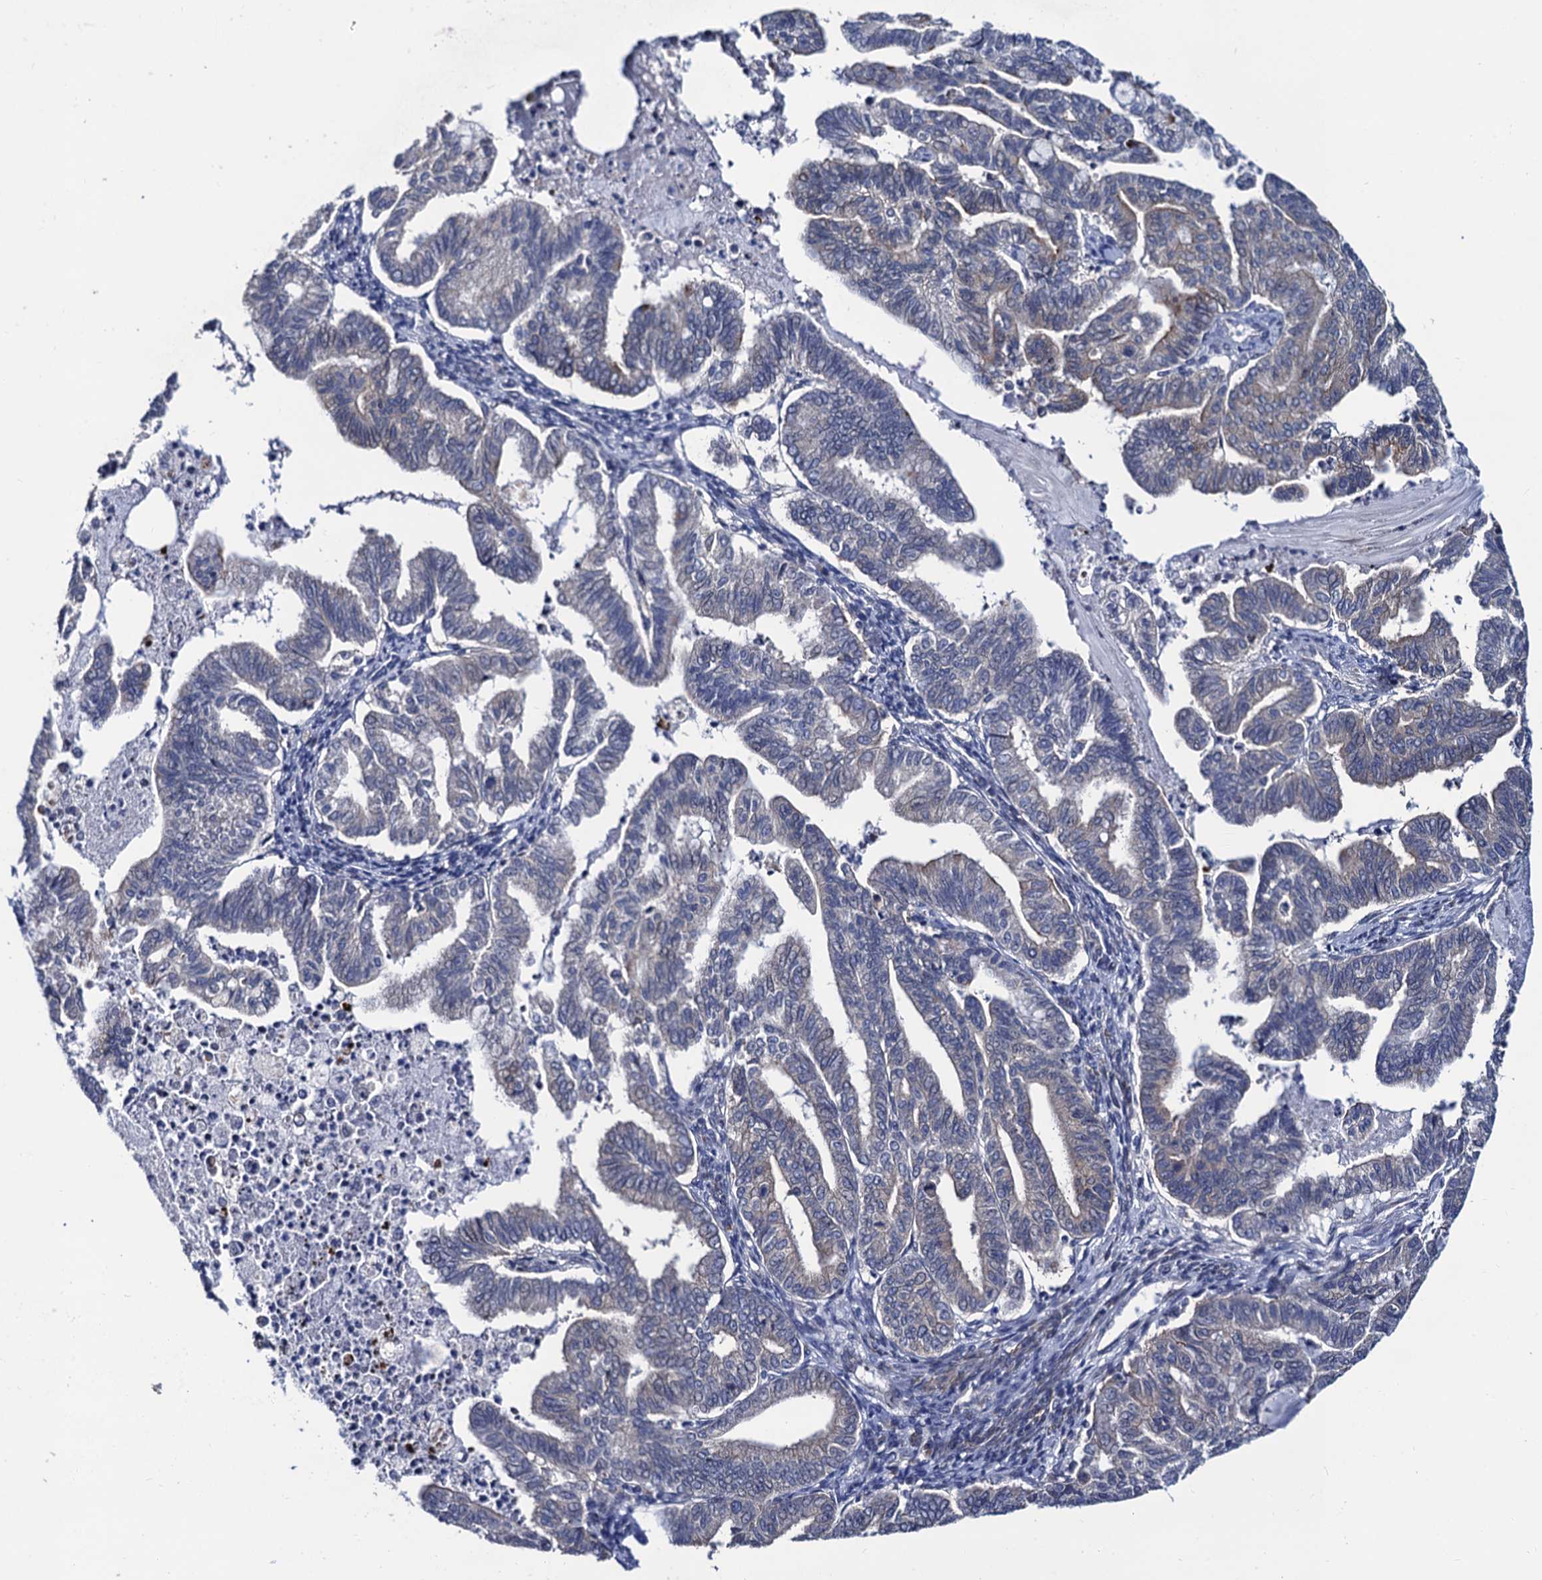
{"staining": {"intensity": "weak", "quantity": "<25%", "location": "cytoplasmic/membranous"}, "tissue": "endometrial cancer", "cell_type": "Tumor cells", "image_type": "cancer", "snomed": [{"axis": "morphology", "description": "Adenocarcinoma, NOS"}, {"axis": "topography", "description": "Endometrium"}], "caption": "The micrograph demonstrates no significant staining in tumor cells of endometrial adenocarcinoma.", "gene": "ZDHHC18", "patient": {"sex": "female", "age": 79}}